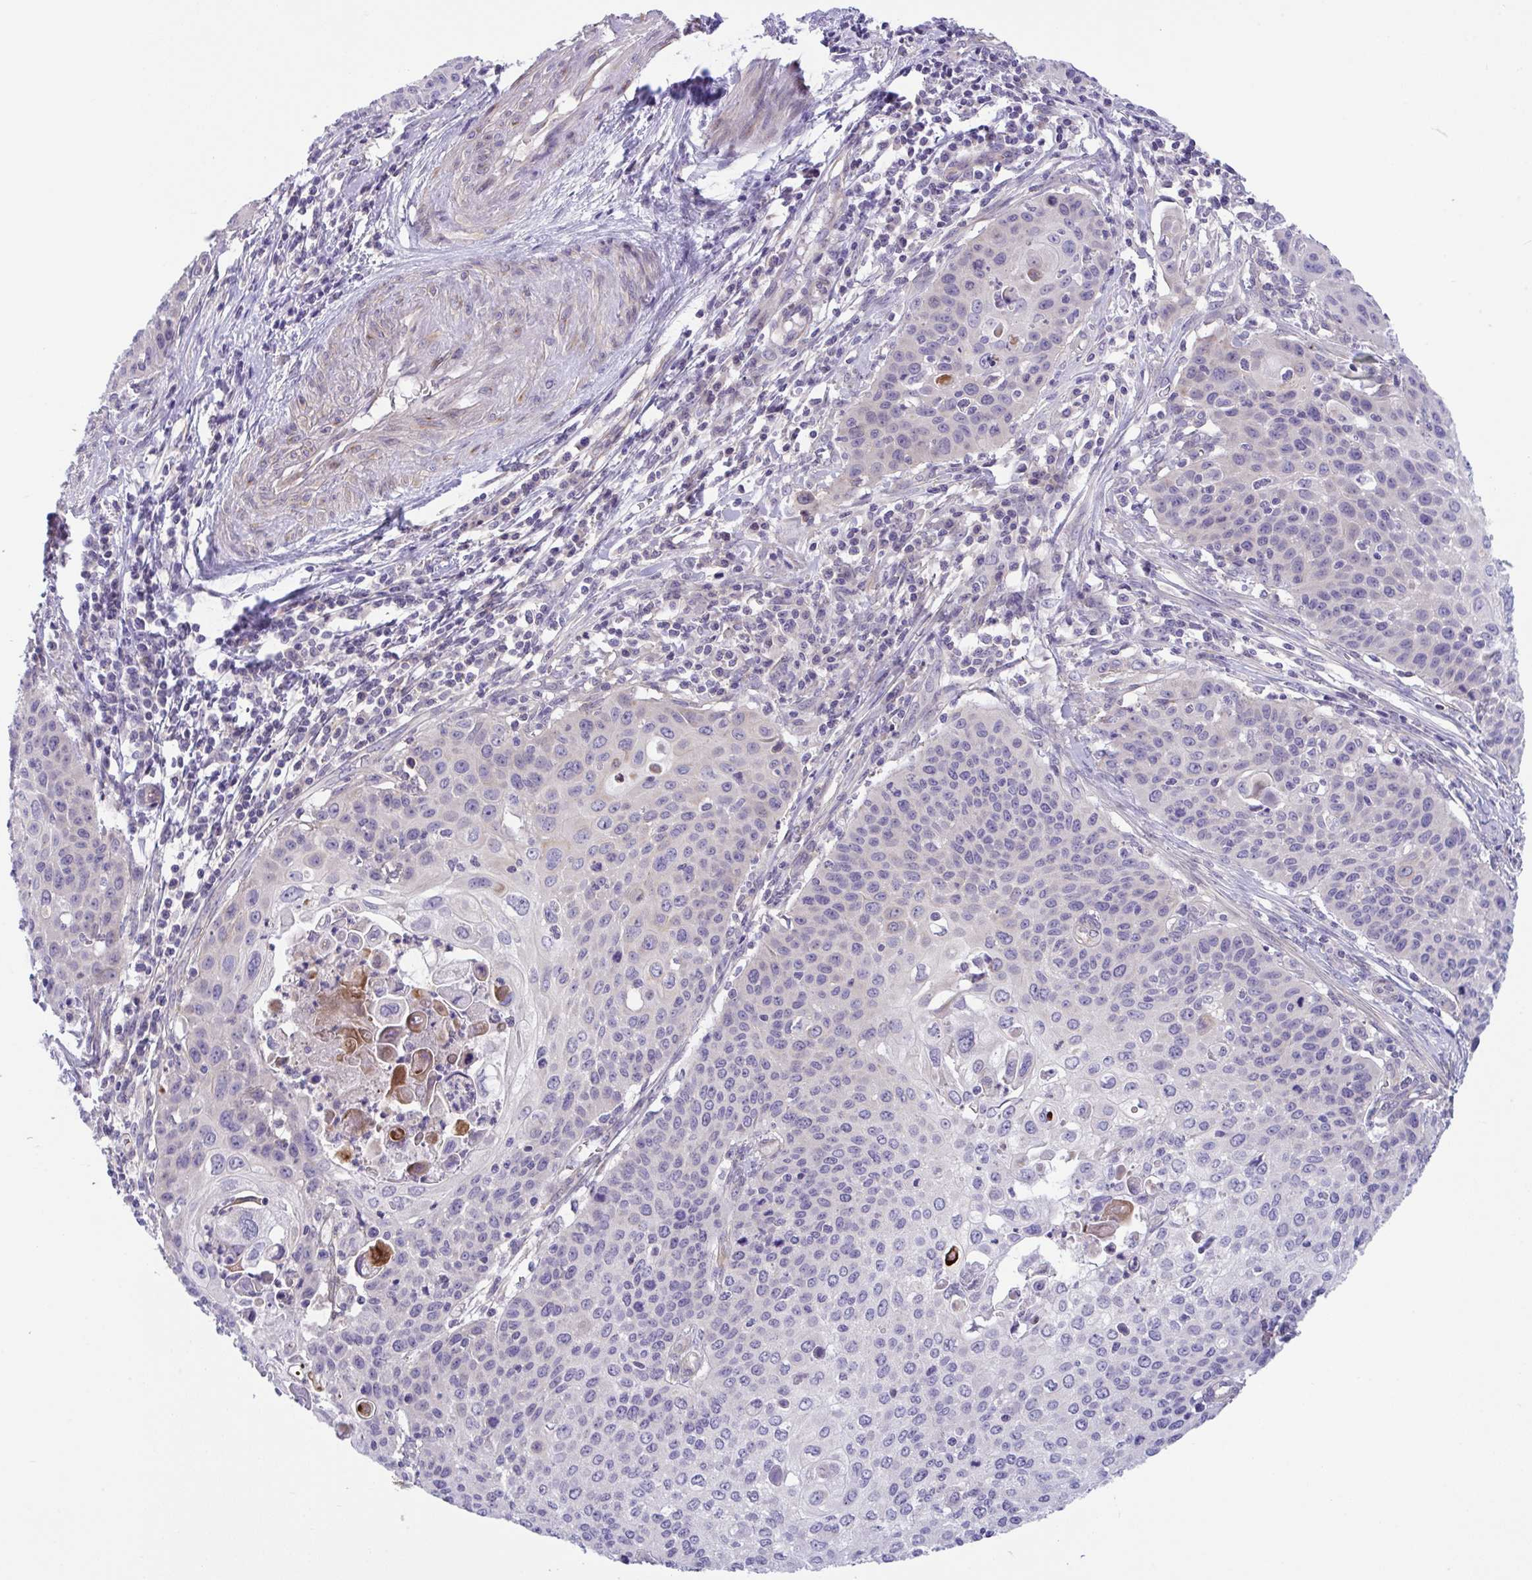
{"staining": {"intensity": "negative", "quantity": "none", "location": "none"}, "tissue": "cervical cancer", "cell_type": "Tumor cells", "image_type": "cancer", "snomed": [{"axis": "morphology", "description": "Squamous cell carcinoma, NOS"}, {"axis": "topography", "description": "Cervix"}], "caption": "Immunohistochemical staining of human cervical cancer exhibits no significant expression in tumor cells.", "gene": "RHOXF1", "patient": {"sex": "female", "age": 65}}